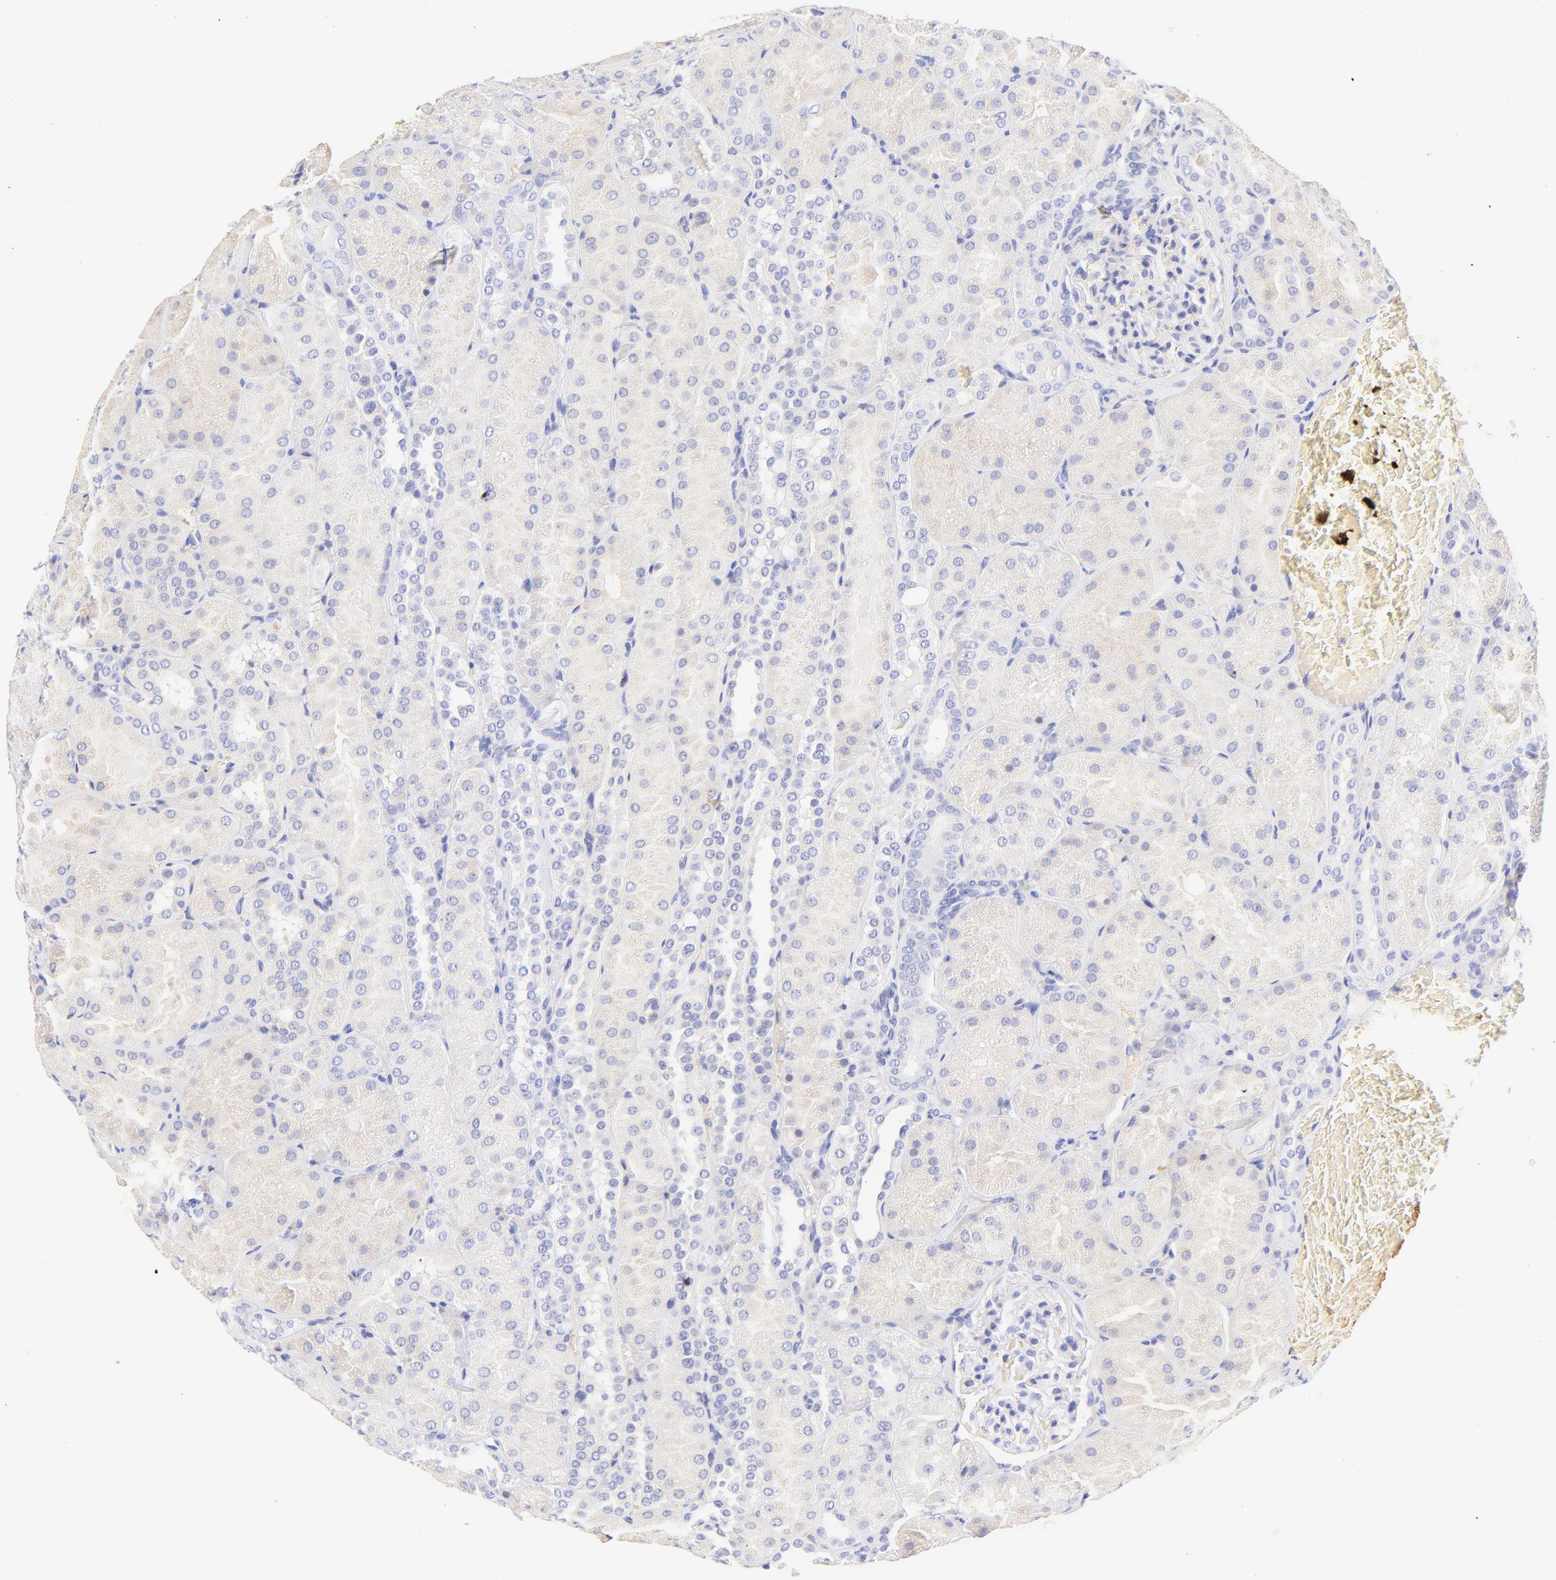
{"staining": {"intensity": "negative", "quantity": "none", "location": "none"}, "tissue": "kidney", "cell_type": "Cells in glomeruli", "image_type": "normal", "snomed": [{"axis": "morphology", "description": "Normal tissue, NOS"}, {"axis": "topography", "description": "Kidney"}], "caption": "The histopathology image shows no significant positivity in cells in glomeruli of kidney.", "gene": "FRMPD3", "patient": {"sex": "male", "age": 28}}